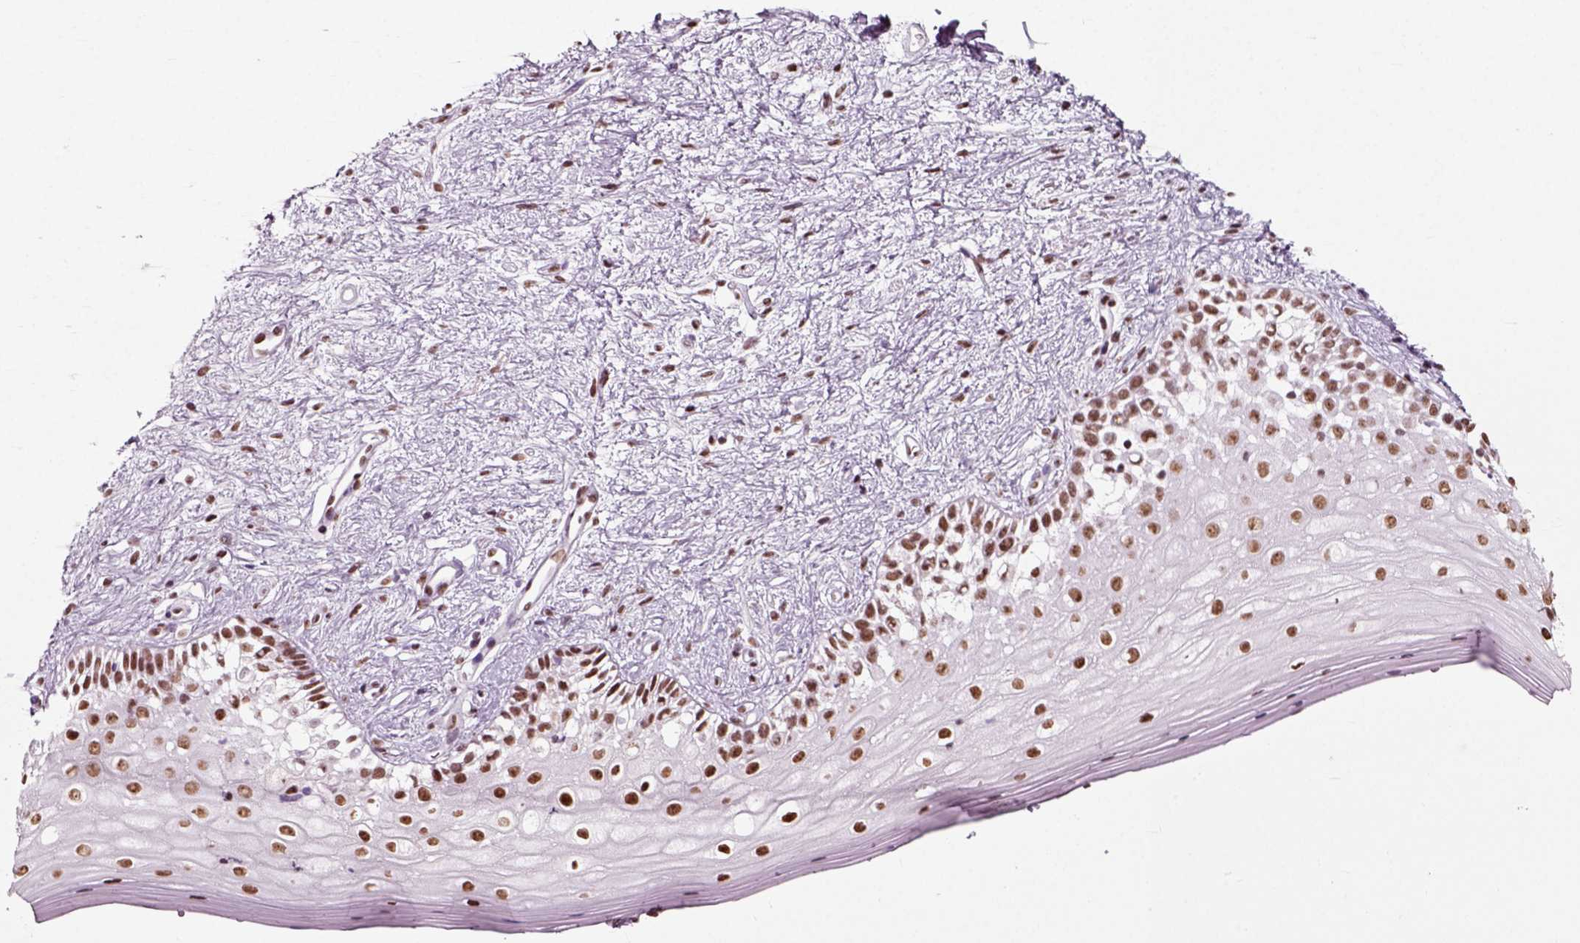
{"staining": {"intensity": "strong", "quantity": ">75%", "location": "nuclear"}, "tissue": "vagina", "cell_type": "Squamous epithelial cells", "image_type": "normal", "snomed": [{"axis": "morphology", "description": "Normal tissue, NOS"}, {"axis": "topography", "description": "Vagina"}], "caption": "Immunohistochemical staining of unremarkable vagina reveals strong nuclear protein expression in approximately >75% of squamous epithelial cells.", "gene": "POLR1H", "patient": {"sex": "female", "age": 47}}